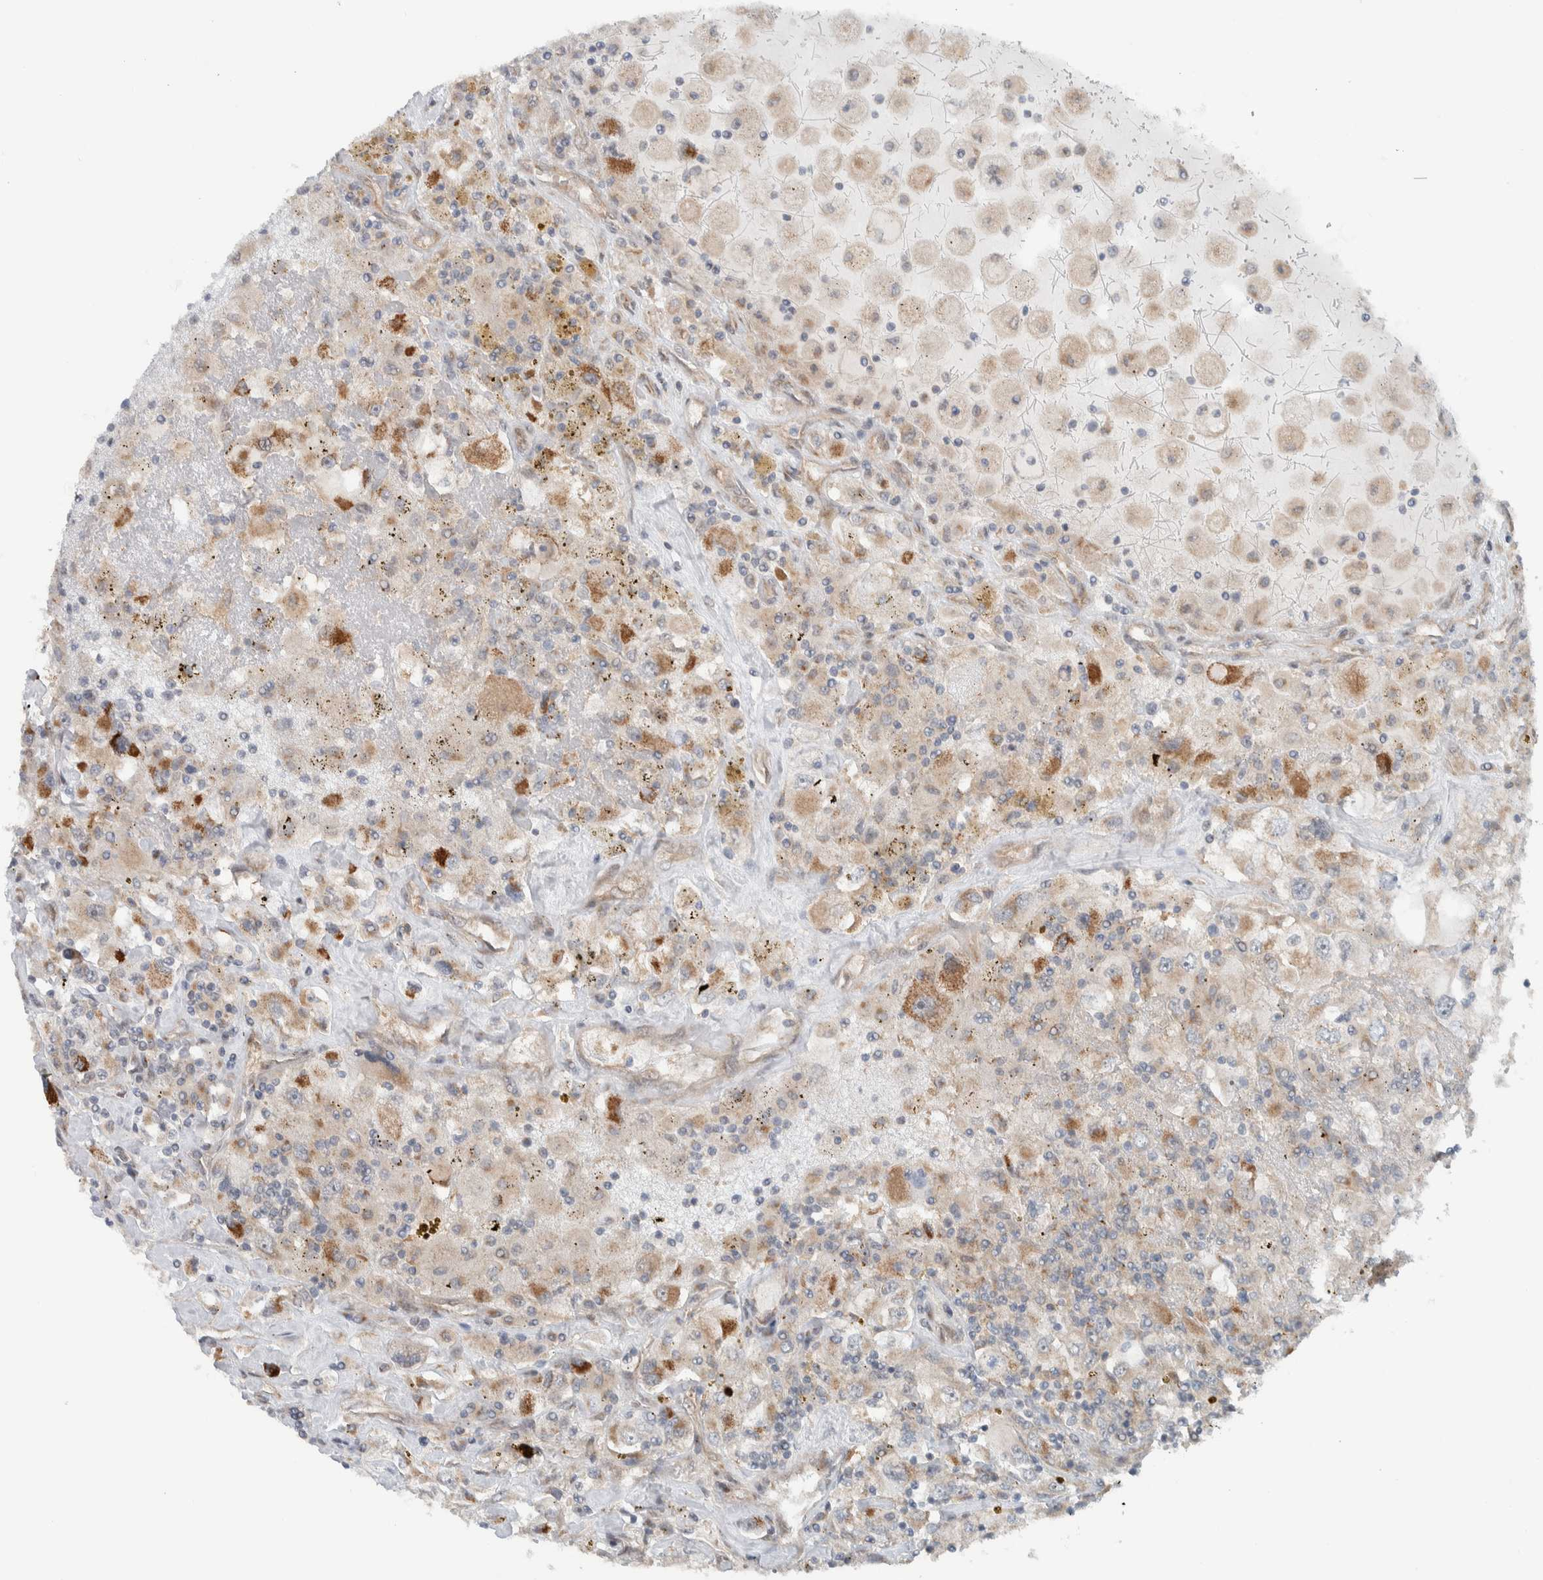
{"staining": {"intensity": "weak", "quantity": ">75%", "location": "cytoplasmic/membranous"}, "tissue": "renal cancer", "cell_type": "Tumor cells", "image_type": "cancer", "snomed": [{"axis": "morphology", "description": "Adenocarcinoma, NOS"}, {"axis": "topography", "description": "Kidney"}], "caption": "Brown immunohistochemical staining in adenocarcinoma (renal) shows weak cytoplasmic/membranous staining in approximately >75% of tumor cells.", "gene": "RERE", "patient": {"sex": "female", "age": 52}}